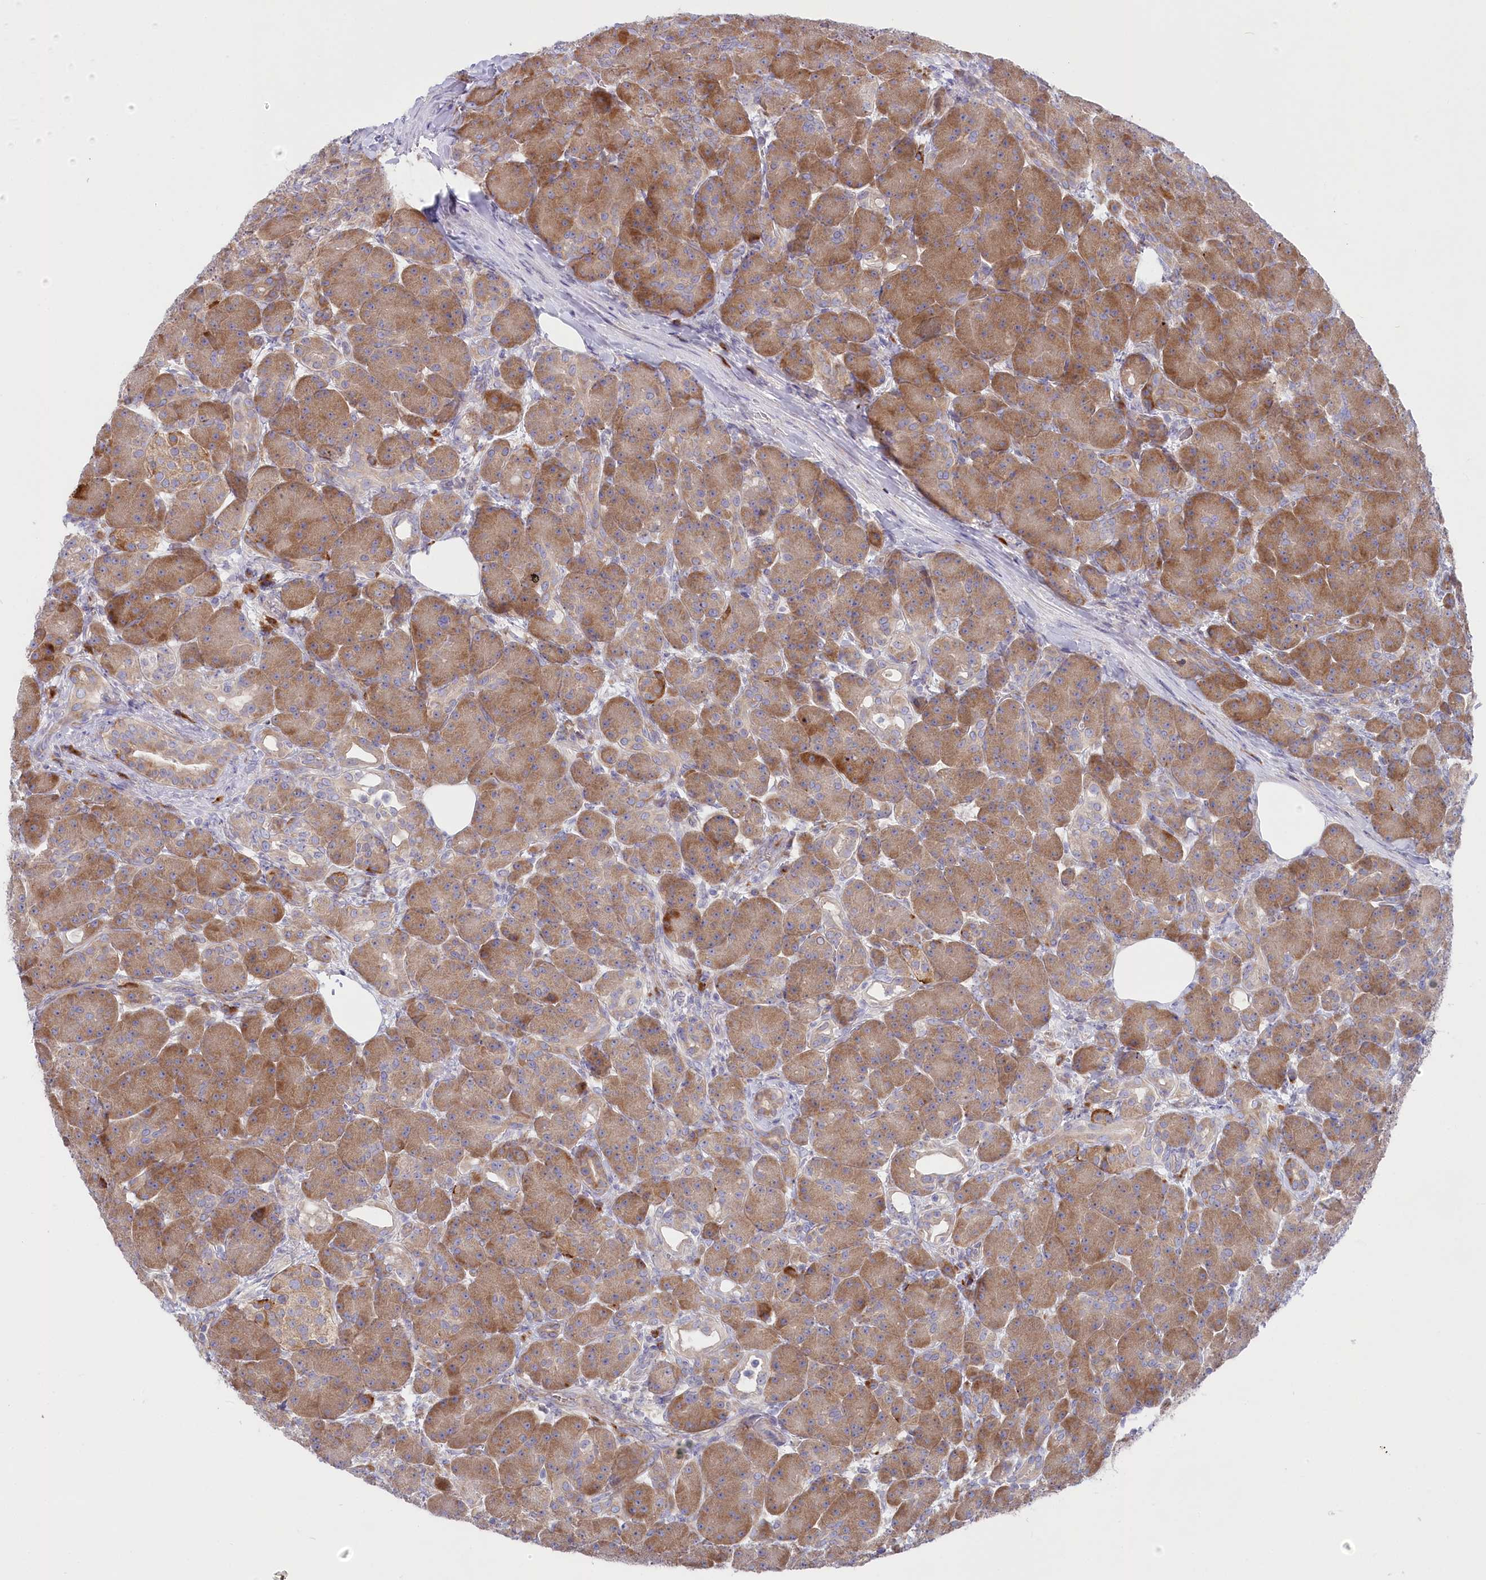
{"staining": {"intensity": "moderate", "quantity": ">75%", "location": "cytoplasmic/membranous"}, "tissue": "pancreas", "cell_type": "Exocrine glandular cells", "image_type": "normal", "snomed": [{"axis": "morphology", "description": "Normal tissue, NOS"}, {"axis": "topography", "description": "Pancreas"}], "caption": "Moderate cytoplasmic/membranous staining for a protein is identified in approximately >75% of exocrine glandular cells of normal pancreas using immunohistochemistry.", "gene": "POGLUT1", "patient": {"sex": "male", "age": 63}}